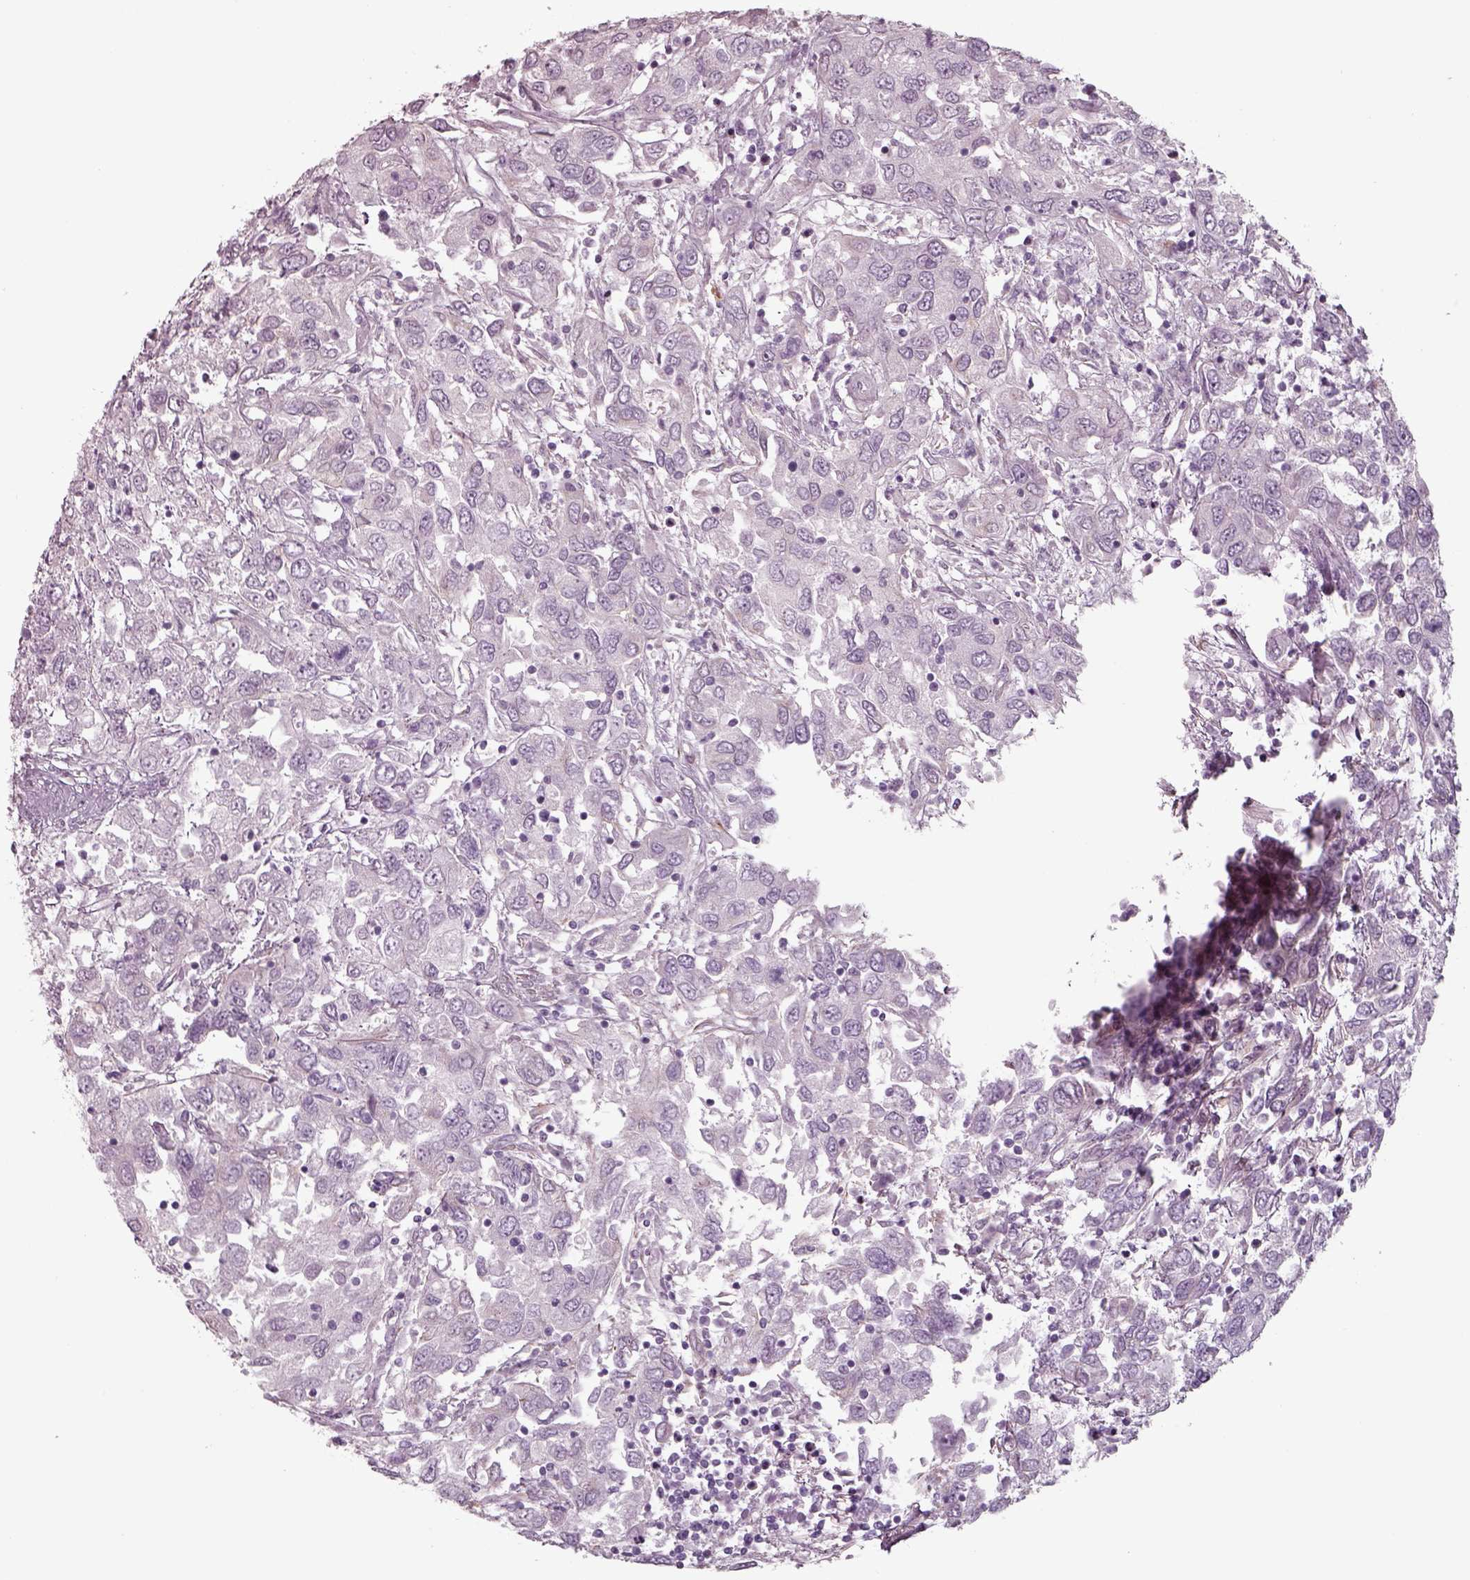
{"staining": {"intensity": "negative", "quantity": "none", "location": "none"}, "tissue": "urothelial cancer", "cell_type": "Tumor cells", "image_type": "cancer", "snomed": [{"axis": "morphology", "description": "Urothelial carcinoma, High grade"}, {"axis": "topography", "description": "Urinary bladder"}], "caption": "The micrograph demonstrates no significant staining in tumor cells of urothelial cancer.", "gene": "SEPTIN14", "patient": {"sex": "male", "age": 76}}